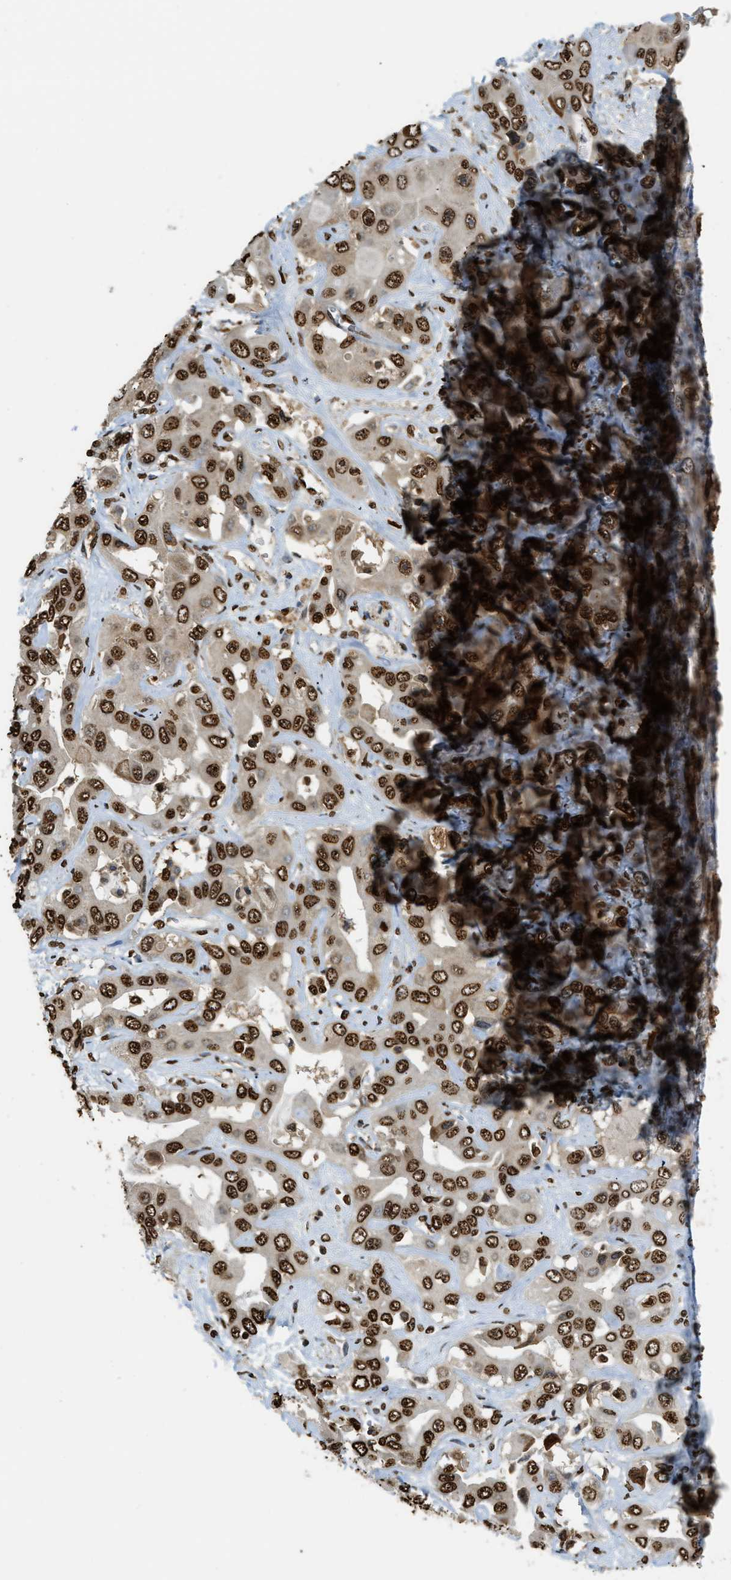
{"staining": {"intensity": "strong", "quantity": ">75%", "location": "nuclear"}, "tissue": "liver cancer", "cell_type": "Tumor cells", "image_type": "cancer", "snomed": [{"axis": "morphology", "description": "Cholangiocarcinoma"}, {"axis": "topography", "description": "Liver"}], "caption": "Liver cancer (cholangiocarcinoma) tissue displays strong nuclear positivity in about >75% of tumor cells (DAB = brown stain, brightfield microscopy at high magnification).", "gene": "NR5A2", "patient": {"sex": "female", "age": 52}}